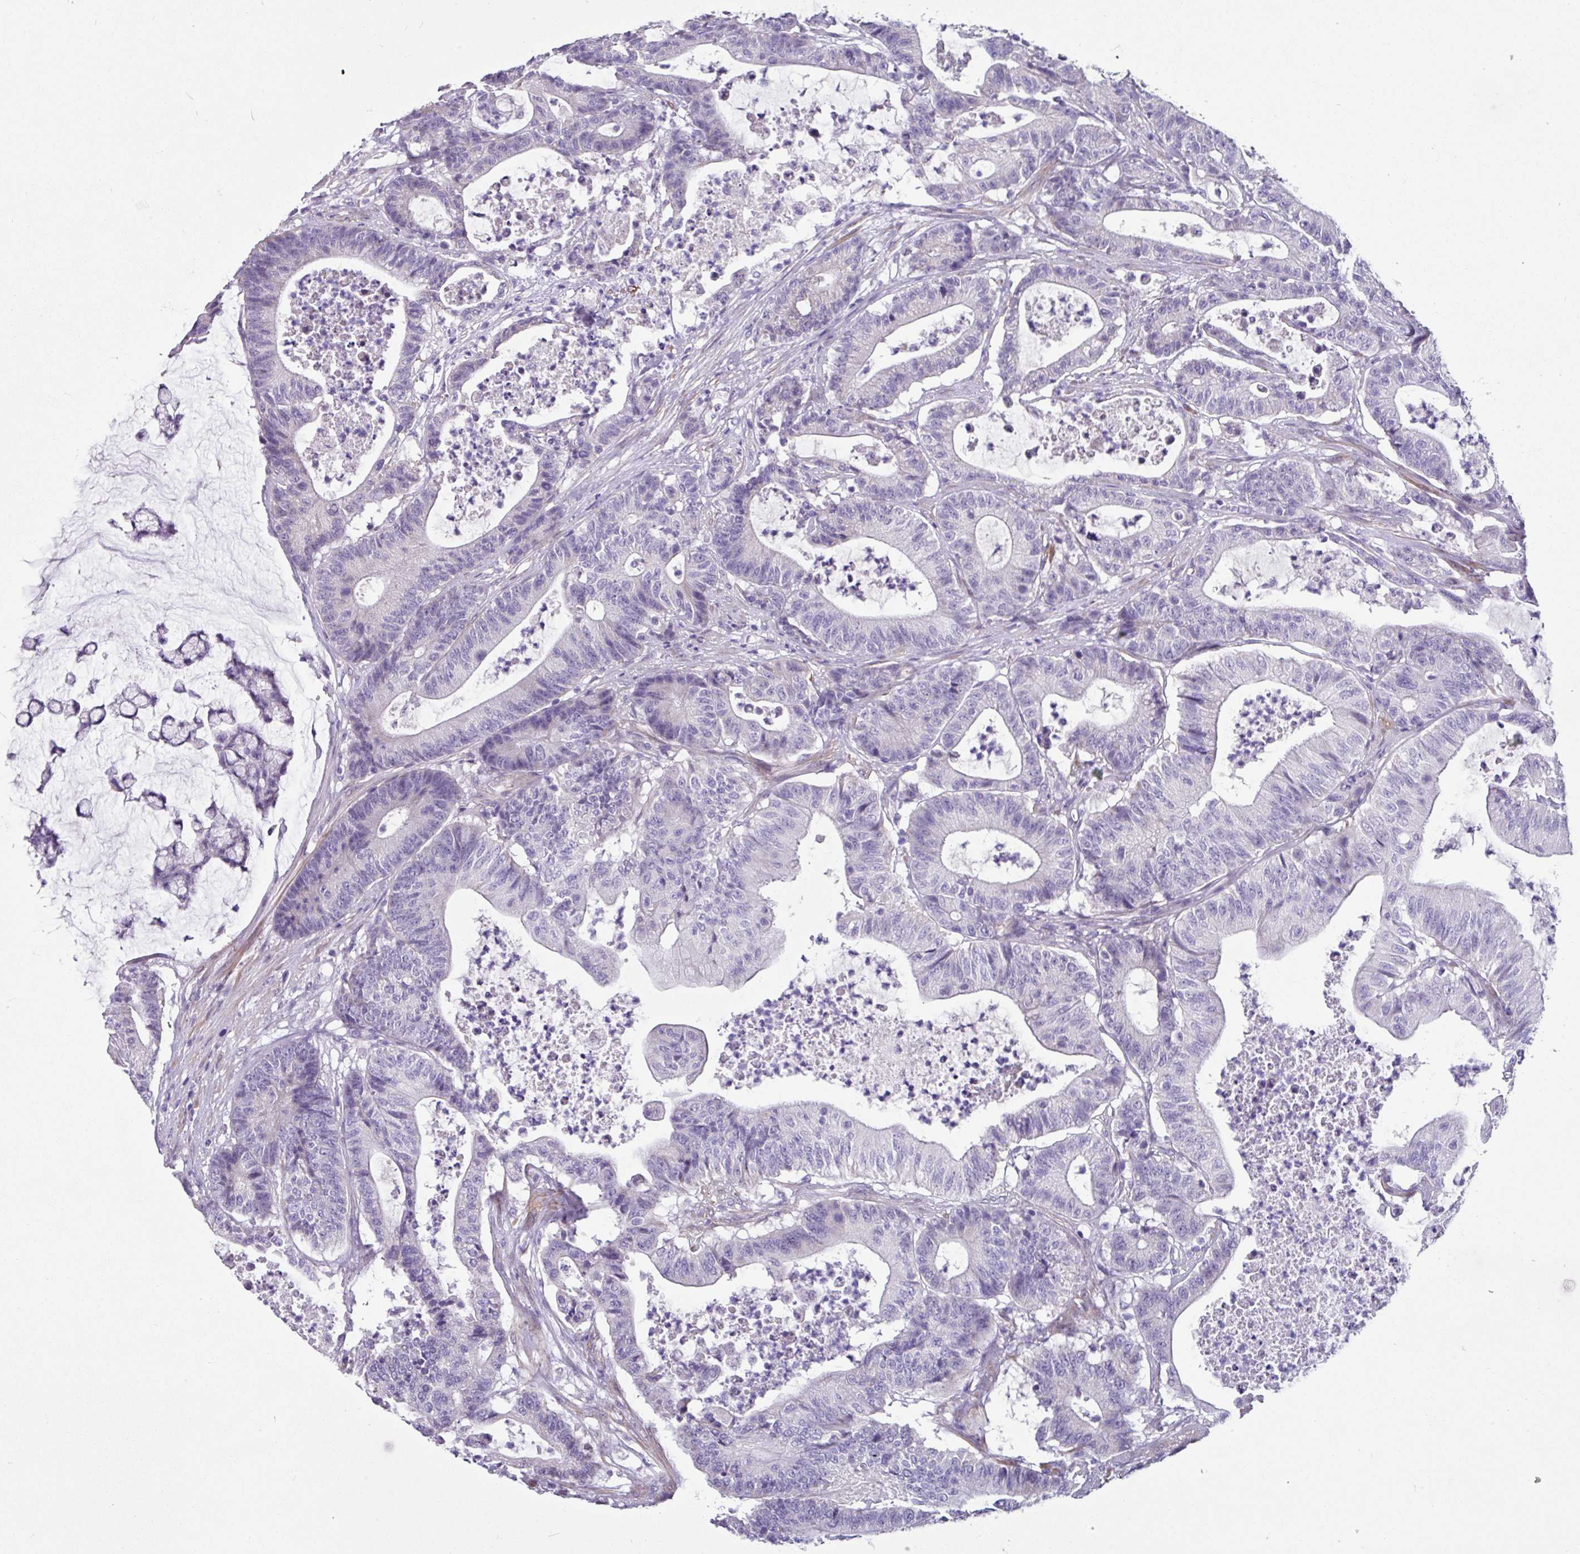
{"staining": {"intensity": "negative", "quantity": "none", "location": "none"}, "tissue": "colorectal cancer", "cell_type": "Tumor cells", "image_type": "cancer", "snomed": [{"axis": "morphology", "description": "Adenocarcinoma, NOS"}, {"axis": "topography", "description": "Colon"}], "caption": "Photomicrograph shows no significant protein staining in tumor cells of adenocarcinoma (colorectal). Brightfield microscopy of immunohistochemistry (IHC) stained with DAB (brown) and hematoxylin (blue), captured at high magnification.", "gene": "OTX1", "patient": {"sex": "female", "age": 84}}